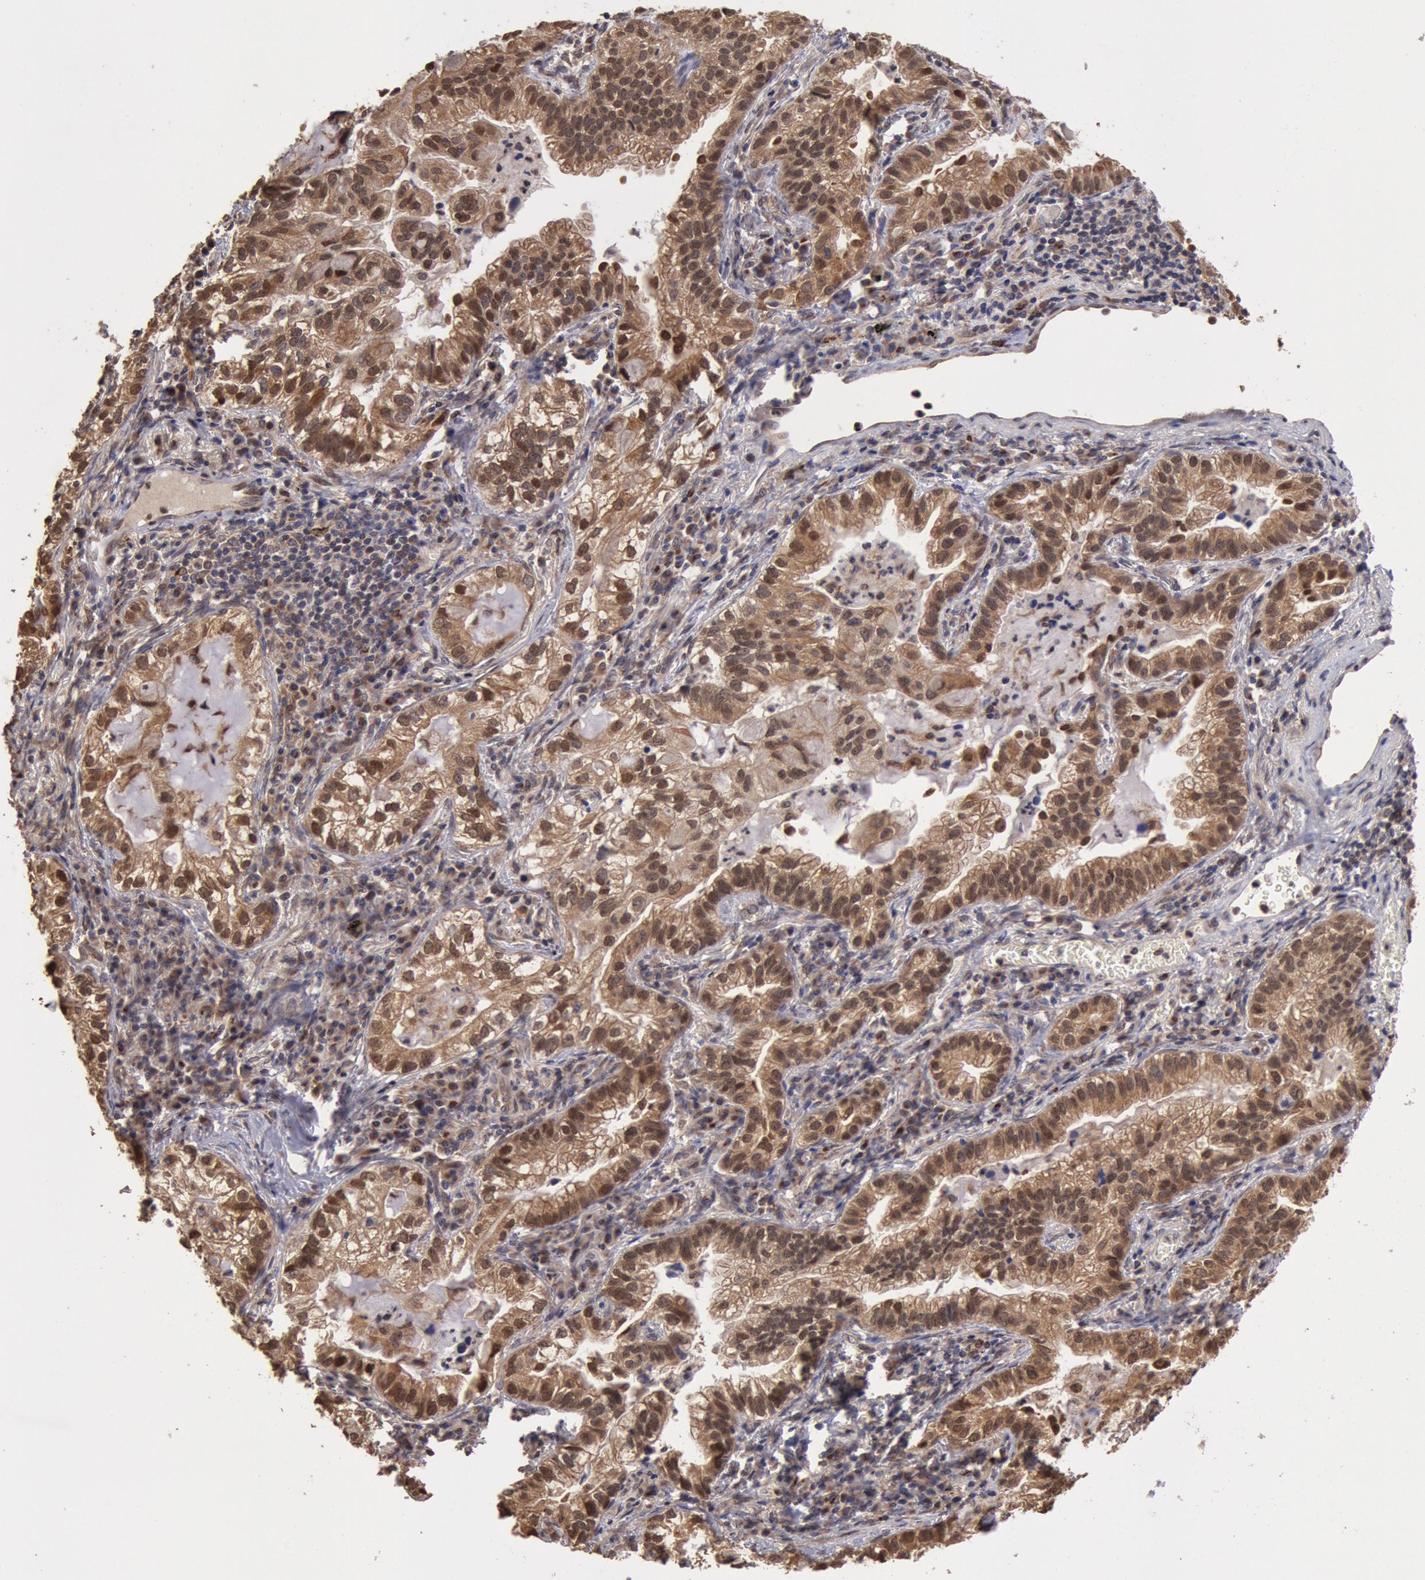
{"staining": {"intensity": "strong", "quantity": ">75%", "location": "cytoplasmic/membranous"}, "tissue": "lung cancer", "cell_type": "Tumor cells", "image_type": "cancer", "snomed": [{"axis": "morphology", "description": "Adenocarcinoma, NOS"}, {"axis": "topography", "description": "Lung"}], "caption": "Immunohistochemical staining of lung cancer displays strong cytoplasmic/membranous protein staining in about >75% of tumor cells. Immunohistochemistry (ihc) stains the protein in brown and the nuclei are stained blue.", "gene": "COMT", "patient": {"sex": "female", "age": 50}}